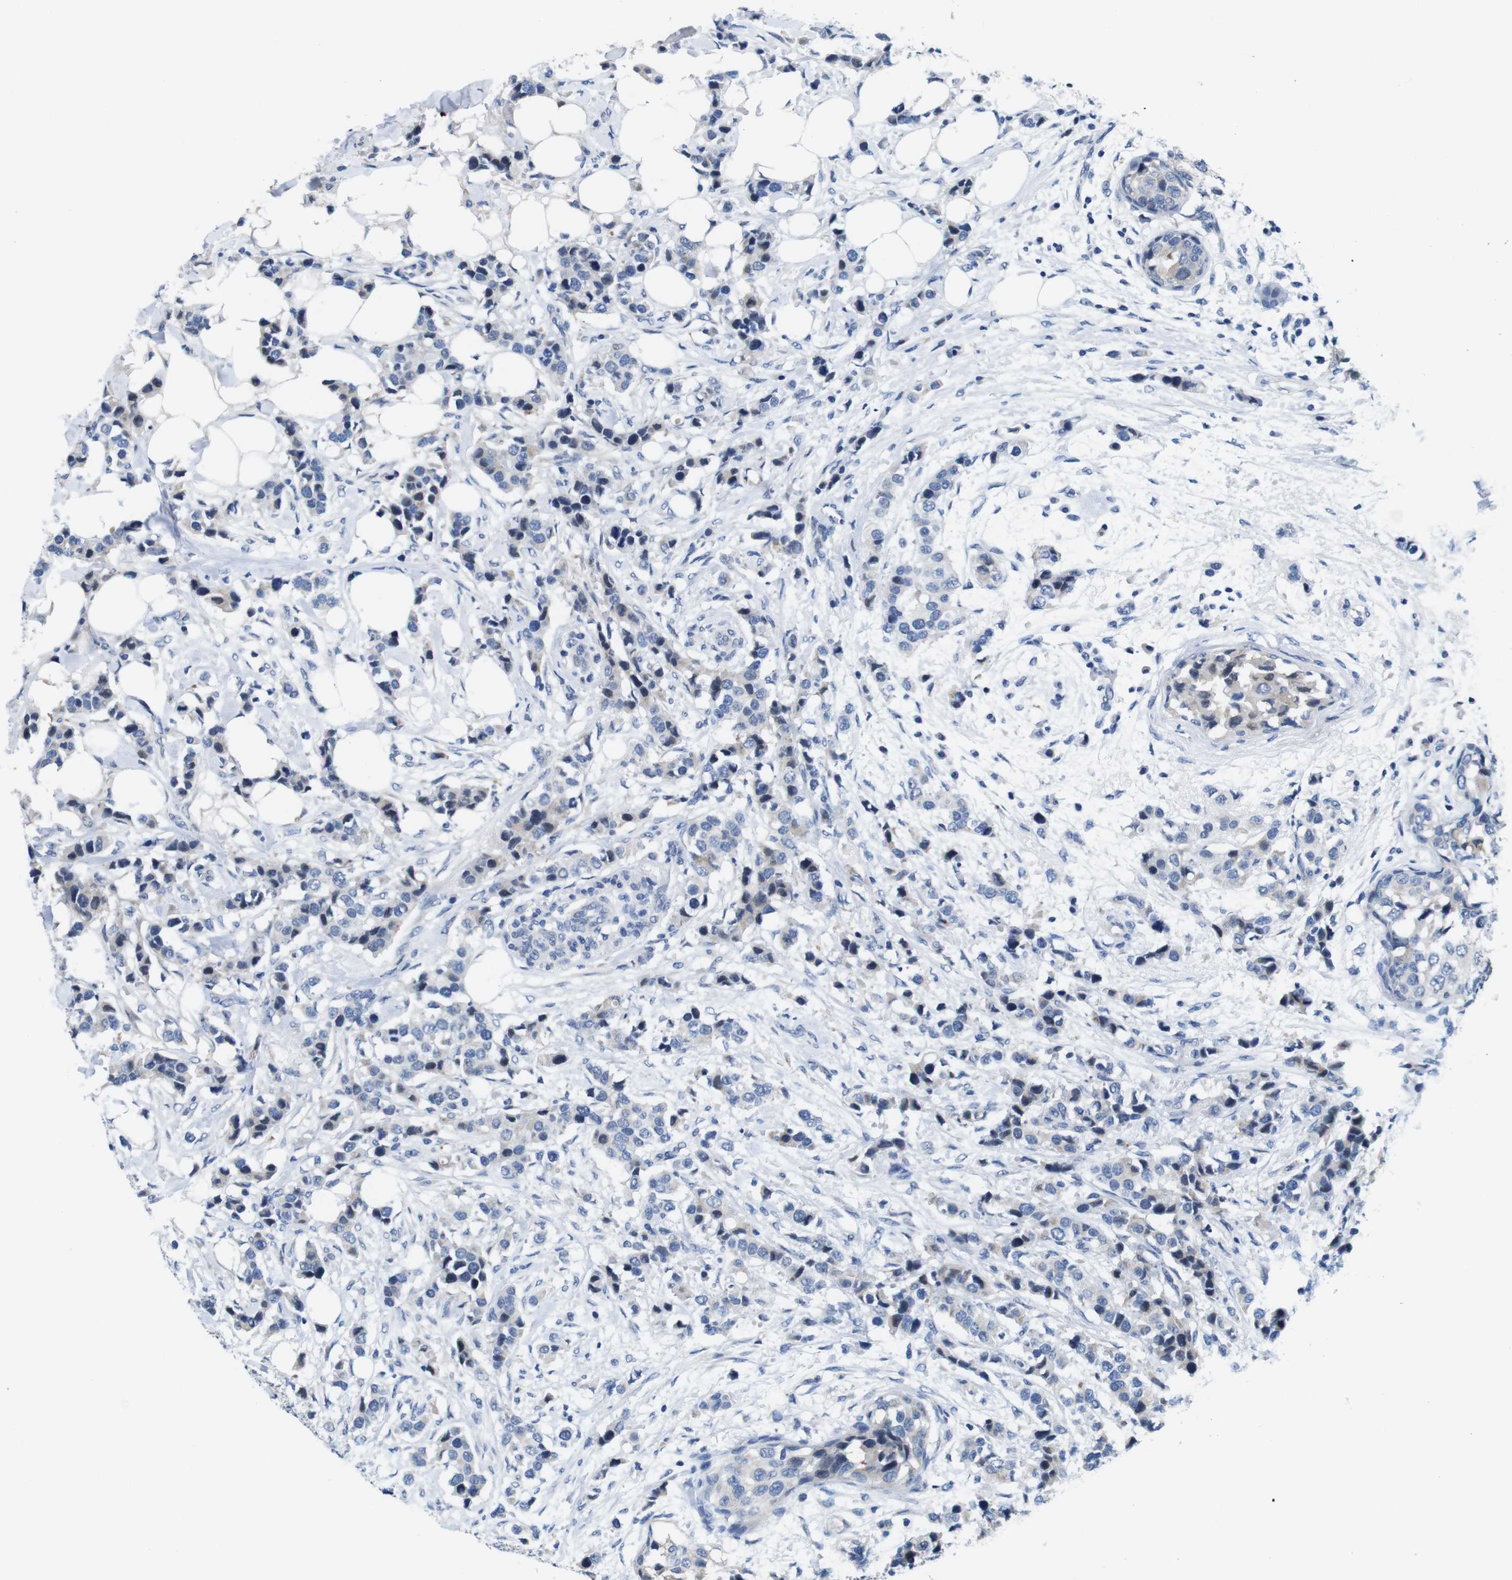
{"staining": {"intensity": "weak", "quantity": "<25%", "location": "cytoplasmic/membranous"}, "tissue": "breast cancer", "cell_type": "Tumor cells", "image_type": "cancer", "snomed": [{"axis": "morphology", "description": "Normal tissue, NOS"}, {"axis": "morphology", "description": "Duct carcinoma"}, {"axis": "topography", "description": "Breast"}], "caption": "Protein analysis of breast invasive ductal carcinoma exhibits no significant positivity in tumor cells.", "gene": "C1RL", "patient": {"sex": "female", "age": 50}}